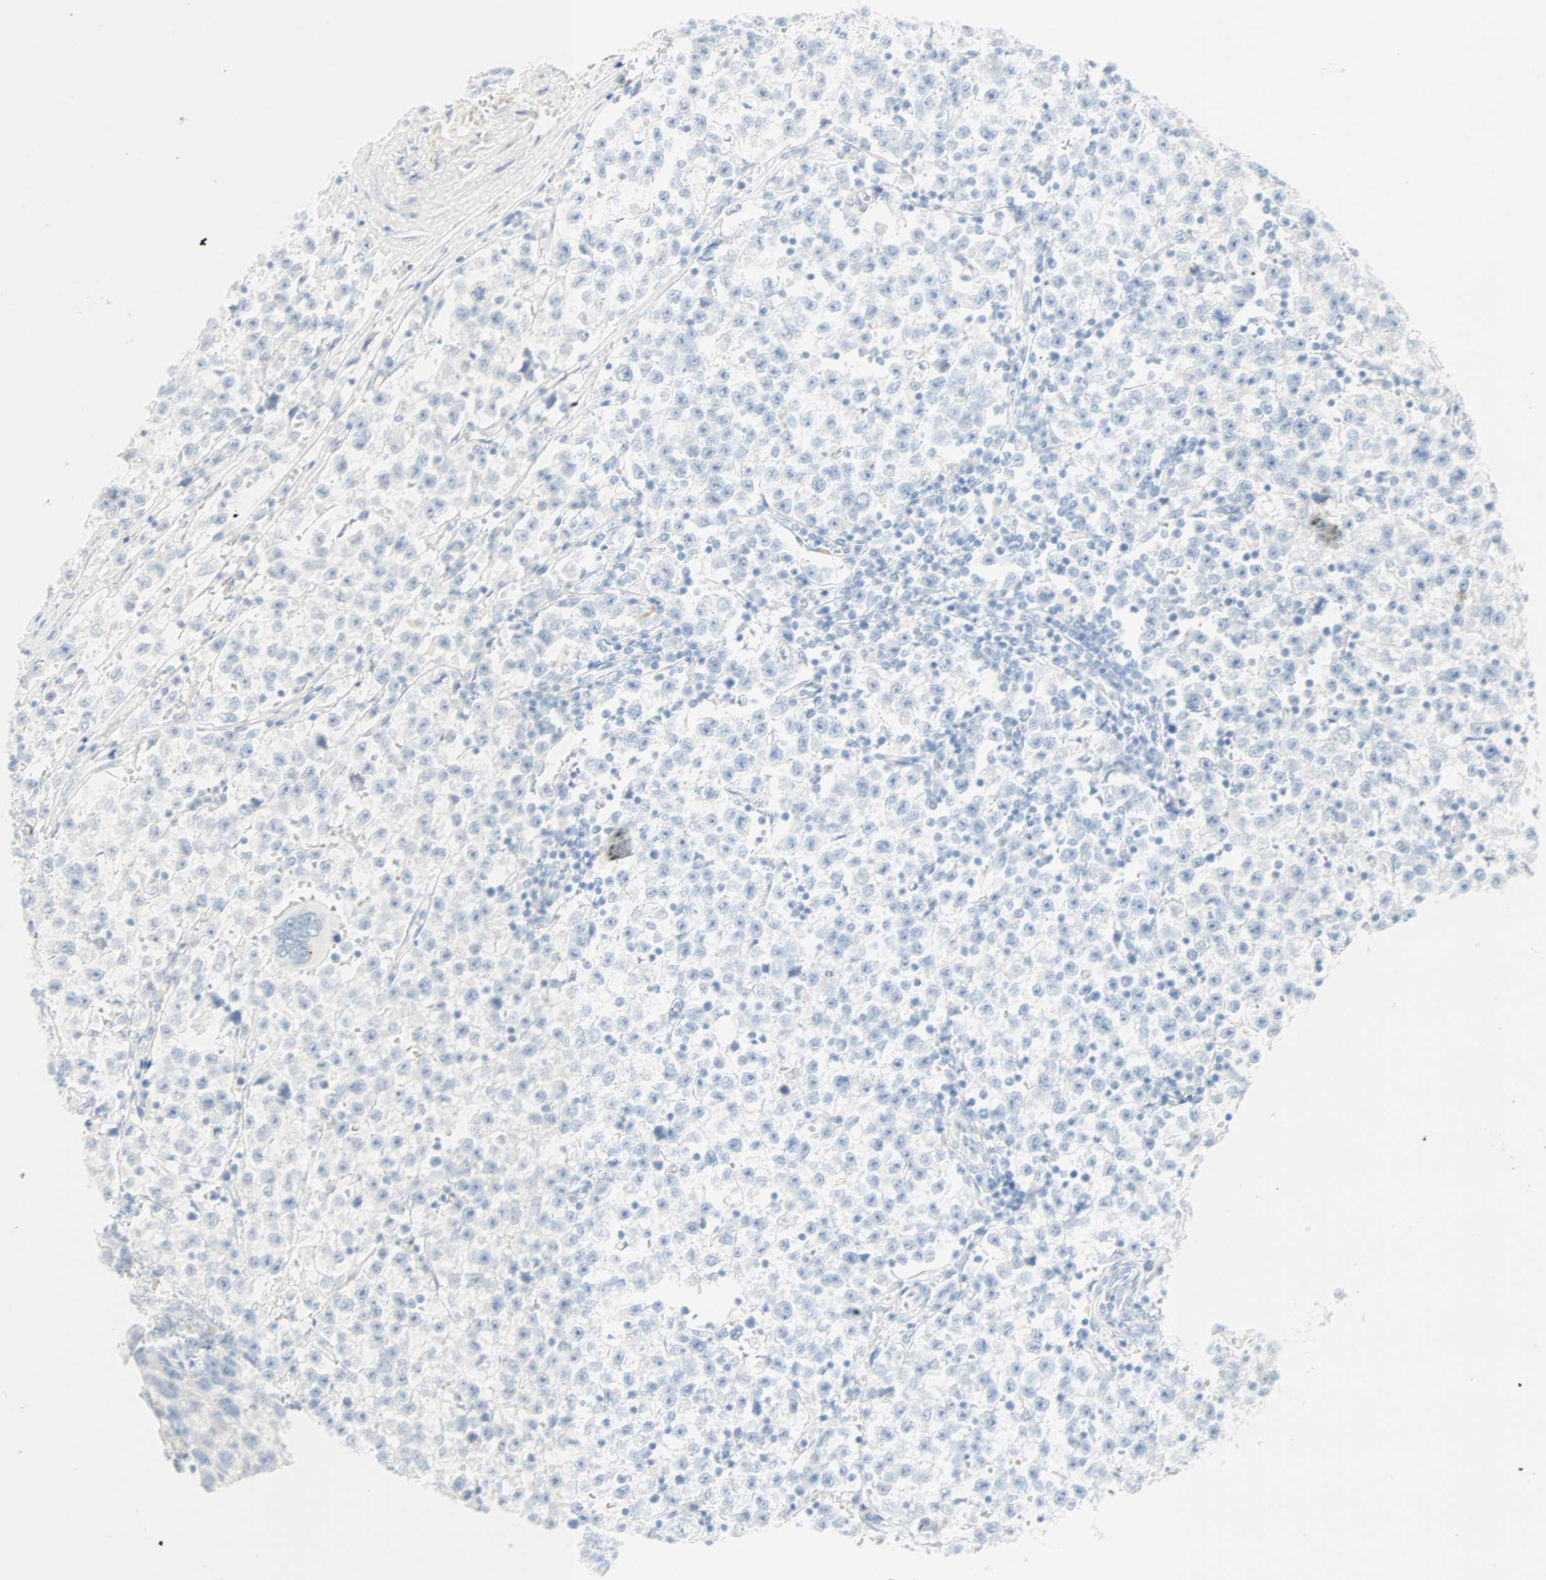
{"staining": {"intensity": "negative", "quantity": "none", "location": "none"}, "tissue": "testis cancer", "cell_type": "Tumor cells", "image_type": "cancer", "snomed": [{"axis": "morphology", "description": "Seminoma, NOS"}, {"axis": "topography", "description": "Testis"}], "caption": "Image shows no significant protein staining in tumor cells of seminoma (testis).", "gene": "SELENBP1", "patient": {"sex": "male", "age": 22}}